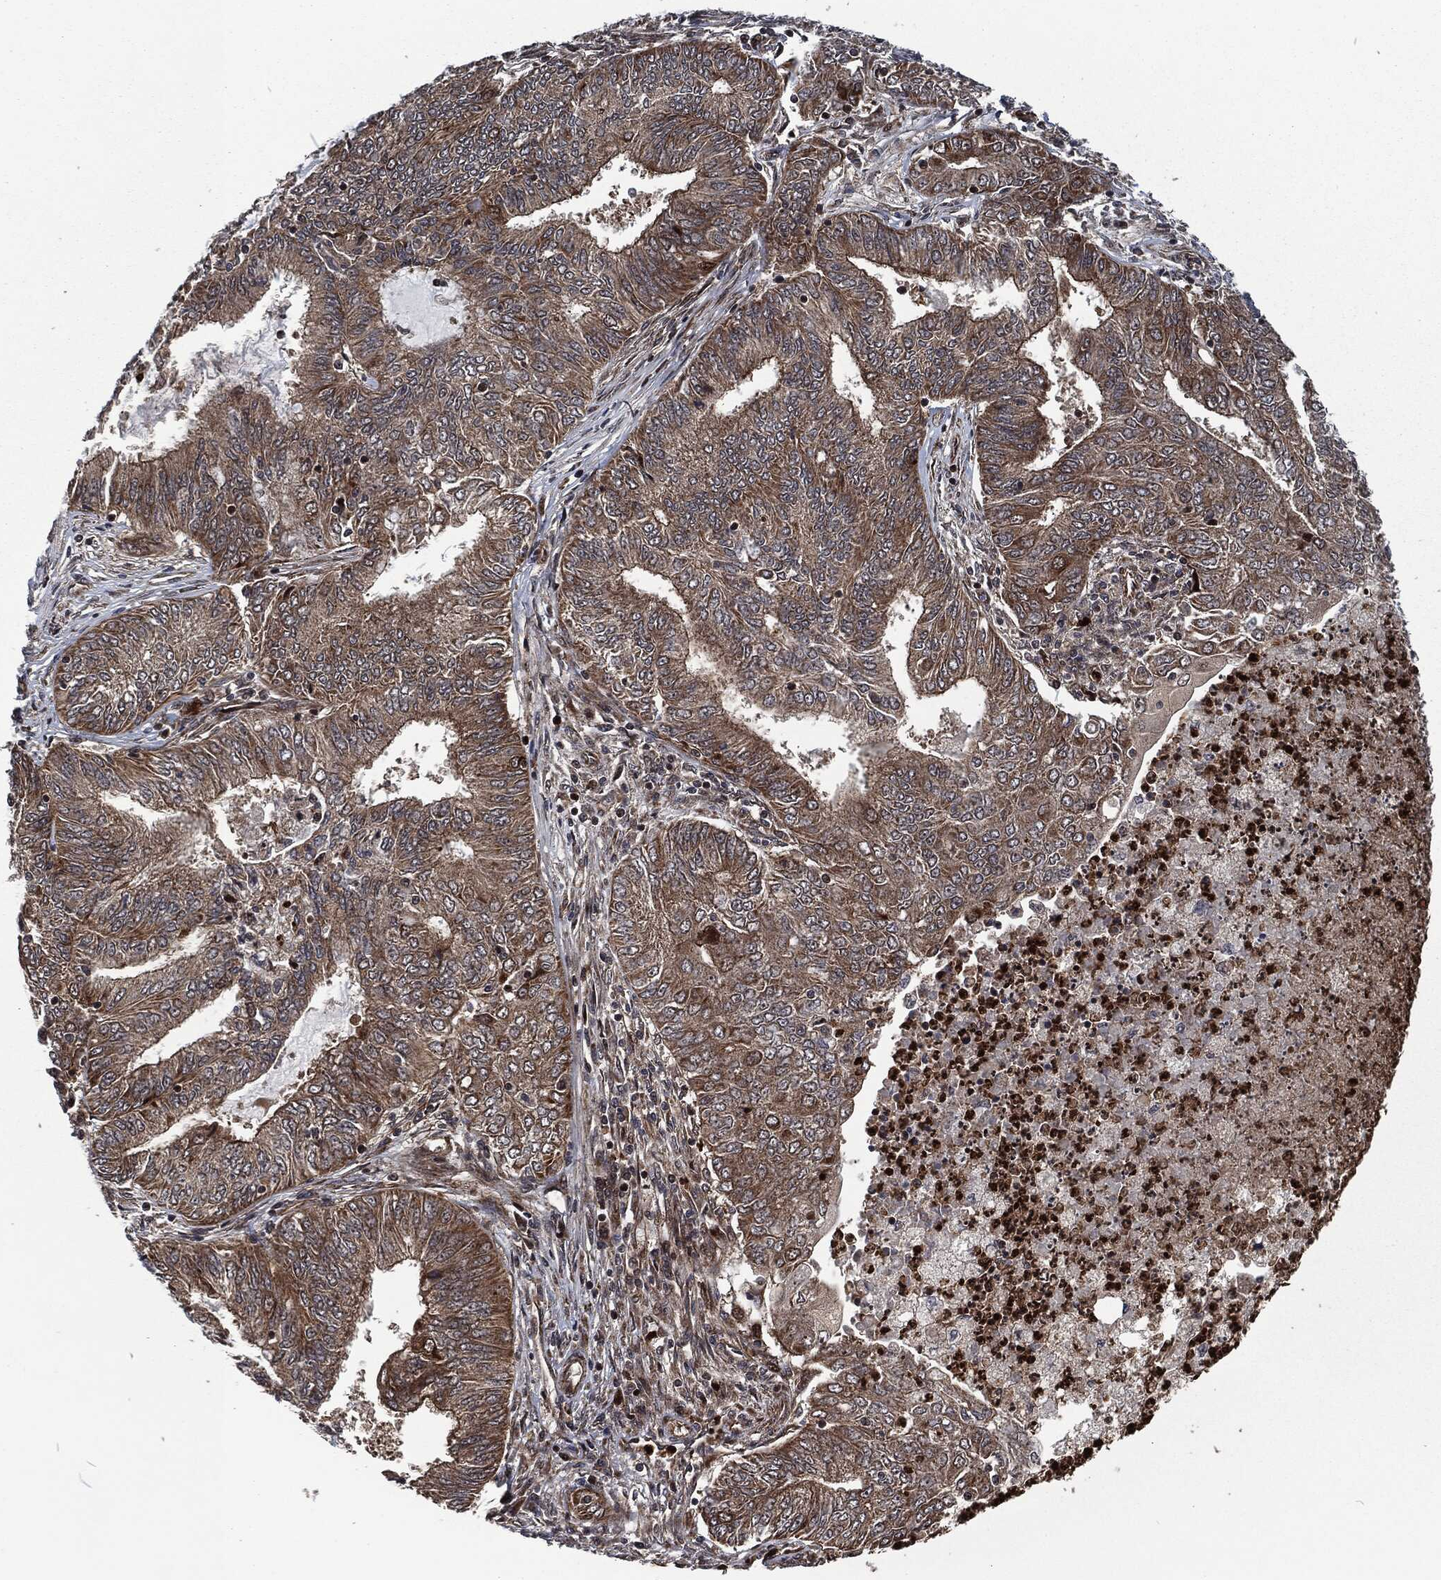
{"staining": {"intensity": "weak", "quantity": ">75%", "location": "cytoplasmic/membranous"}, "tissue": "endometrial cancer", "cell_type": "Tumor cells", "image_type": "cancer", "snomed": [{"axis": "morphology", "description": "Adenocarcinoma, NOS"}, {"axis": "topography", "description": "Endometrium"}], "caption": "Adenocarcinoma (endometrial) stained for a protein reveals weak cytoplasmic/membranous positivity in tumor cells.", "gene": "CMPK2", "patient": {"sex": "female", "age": 62}}